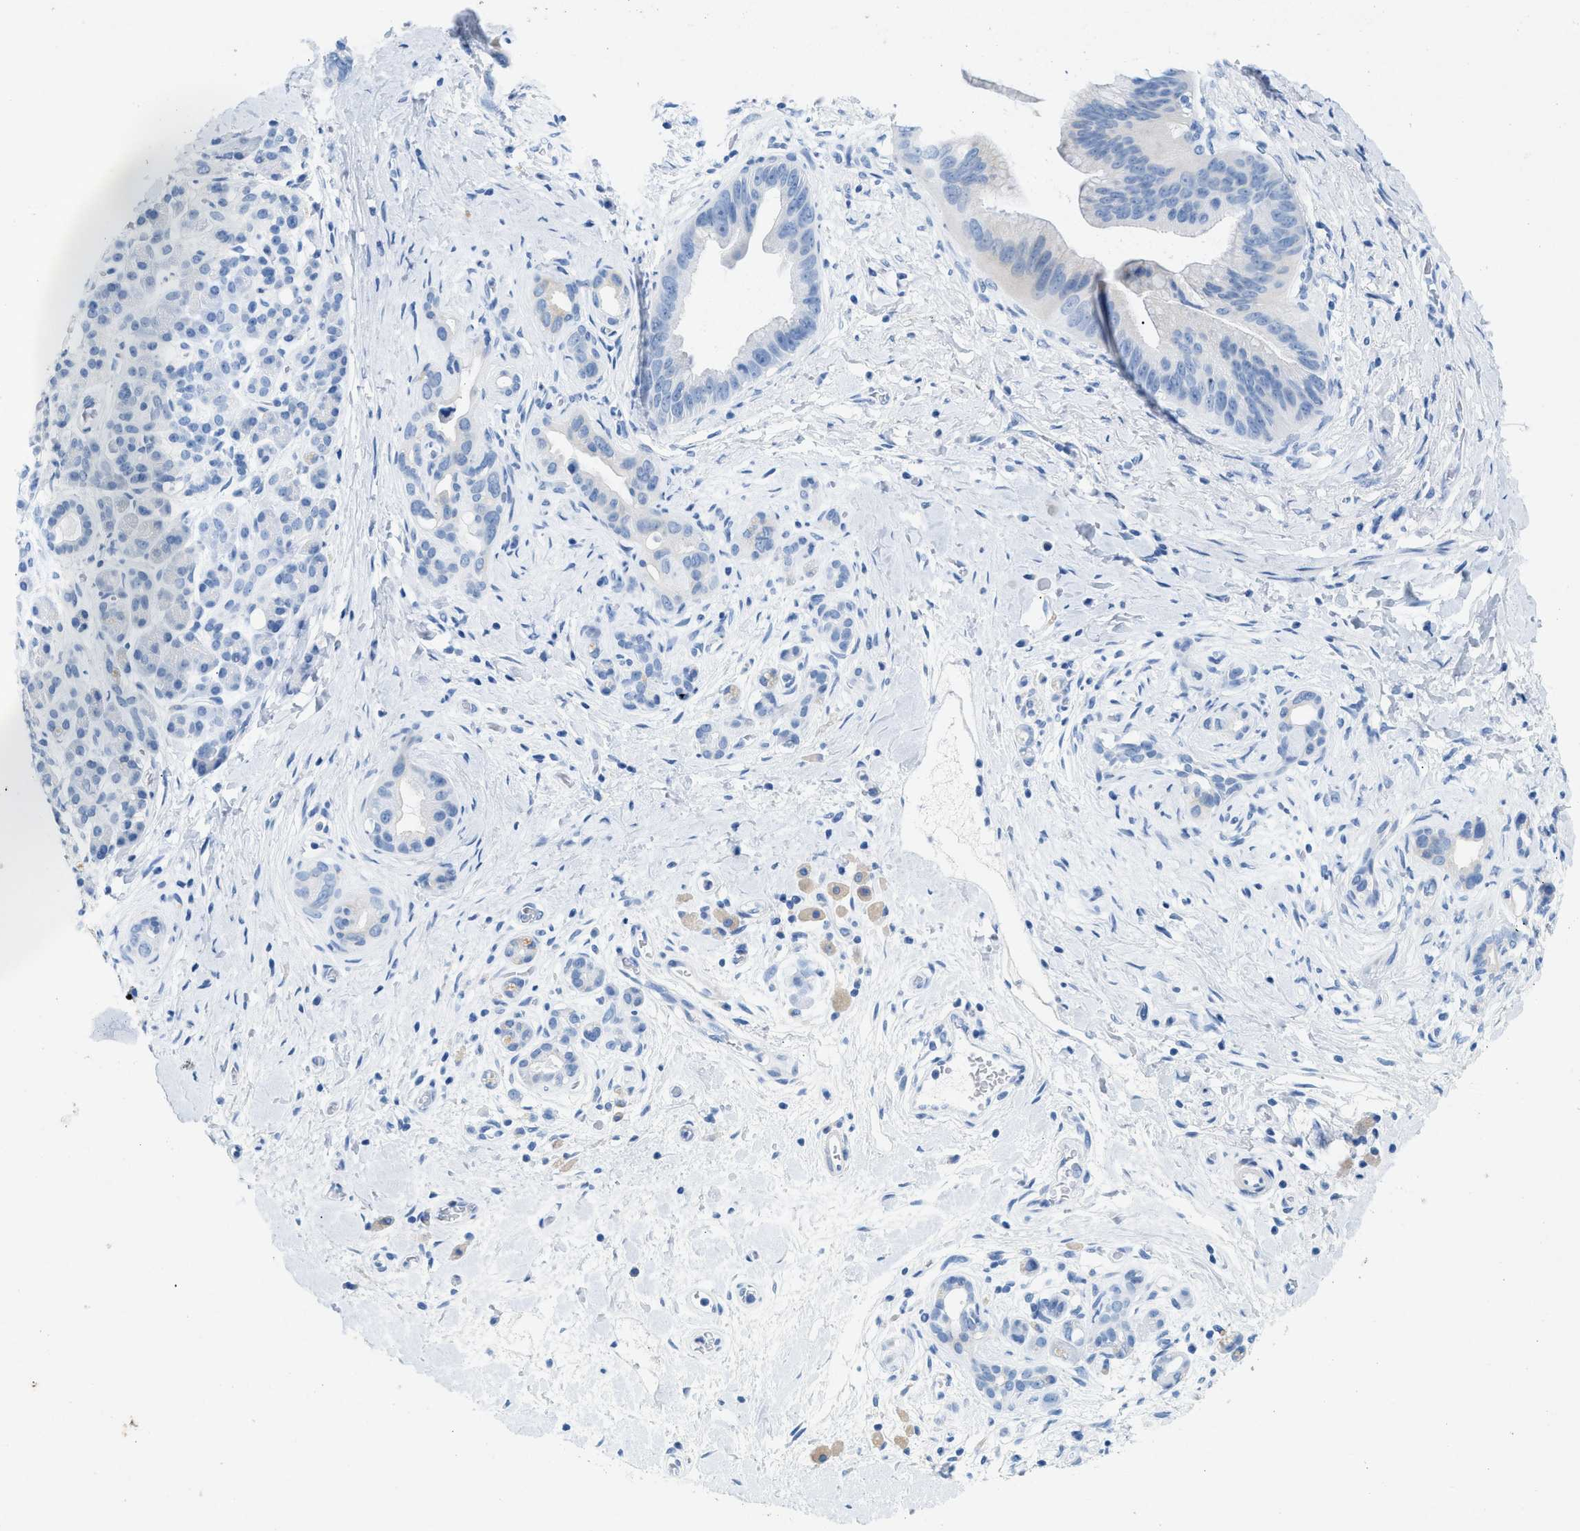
{"staining": {"intensity": "negative", "quantity": "none", "location": "none"}, "tissue": "pancreatic cancer", "cell_type": "Tumor cells", "image_type": "cancer", "snomed": [{"axis": "morphology", "description": "Adenocarcinoma, NOS"}, {"axis": "topography", "description": "Pancreas"}], "caption": "A histopathology image of human adenocarcinoma (pancreatic) is negative for staining in tumor cells.", "gene": "HHATL", "patient": {"sex": "male", "age": 55}}